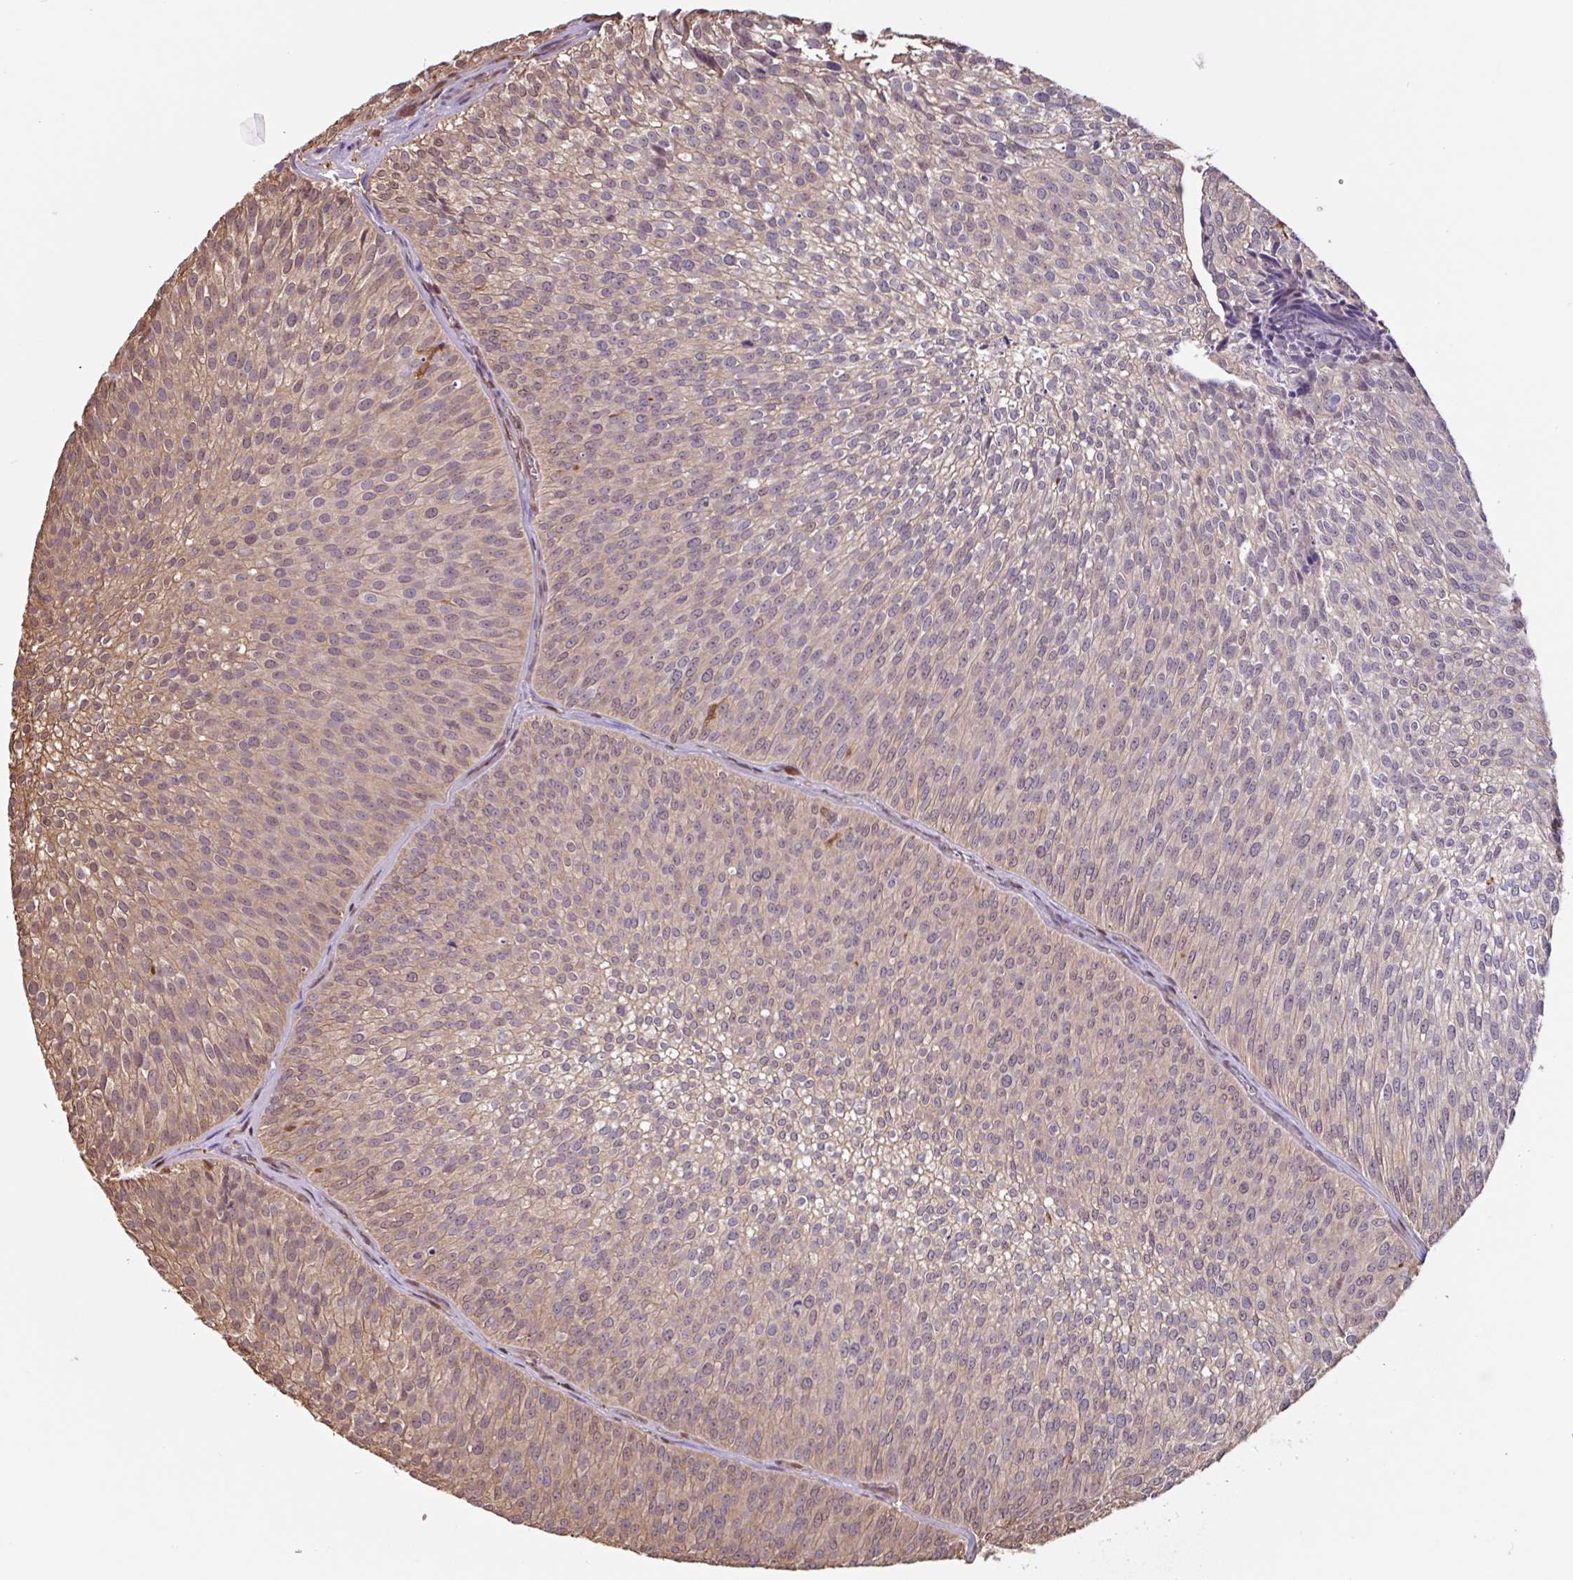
{"staining": {"intensity": "weak", "quantity": "25%-75%", "location": "cytoplasmic/membranous,nuclear"}, "tissue": "urothelial cancer", "cell_type": "Tumor cells", "image_type": "cancer", "snomed": [{"axis": "morphology", "description": "Urothelial carcinoma, Low grade"}, {"axis": "topography", "description": "Urinary bladder"}], "caption": "Low-grade urothelial carcinoma tissue shows weak cytoplasmic/membranous and nuclear expression in about 25%-75% of tumor cells, visualized by immunohistochemistry.", "gene": "ARHGDIB", "patient": {"sex": "male", "age": 91}}